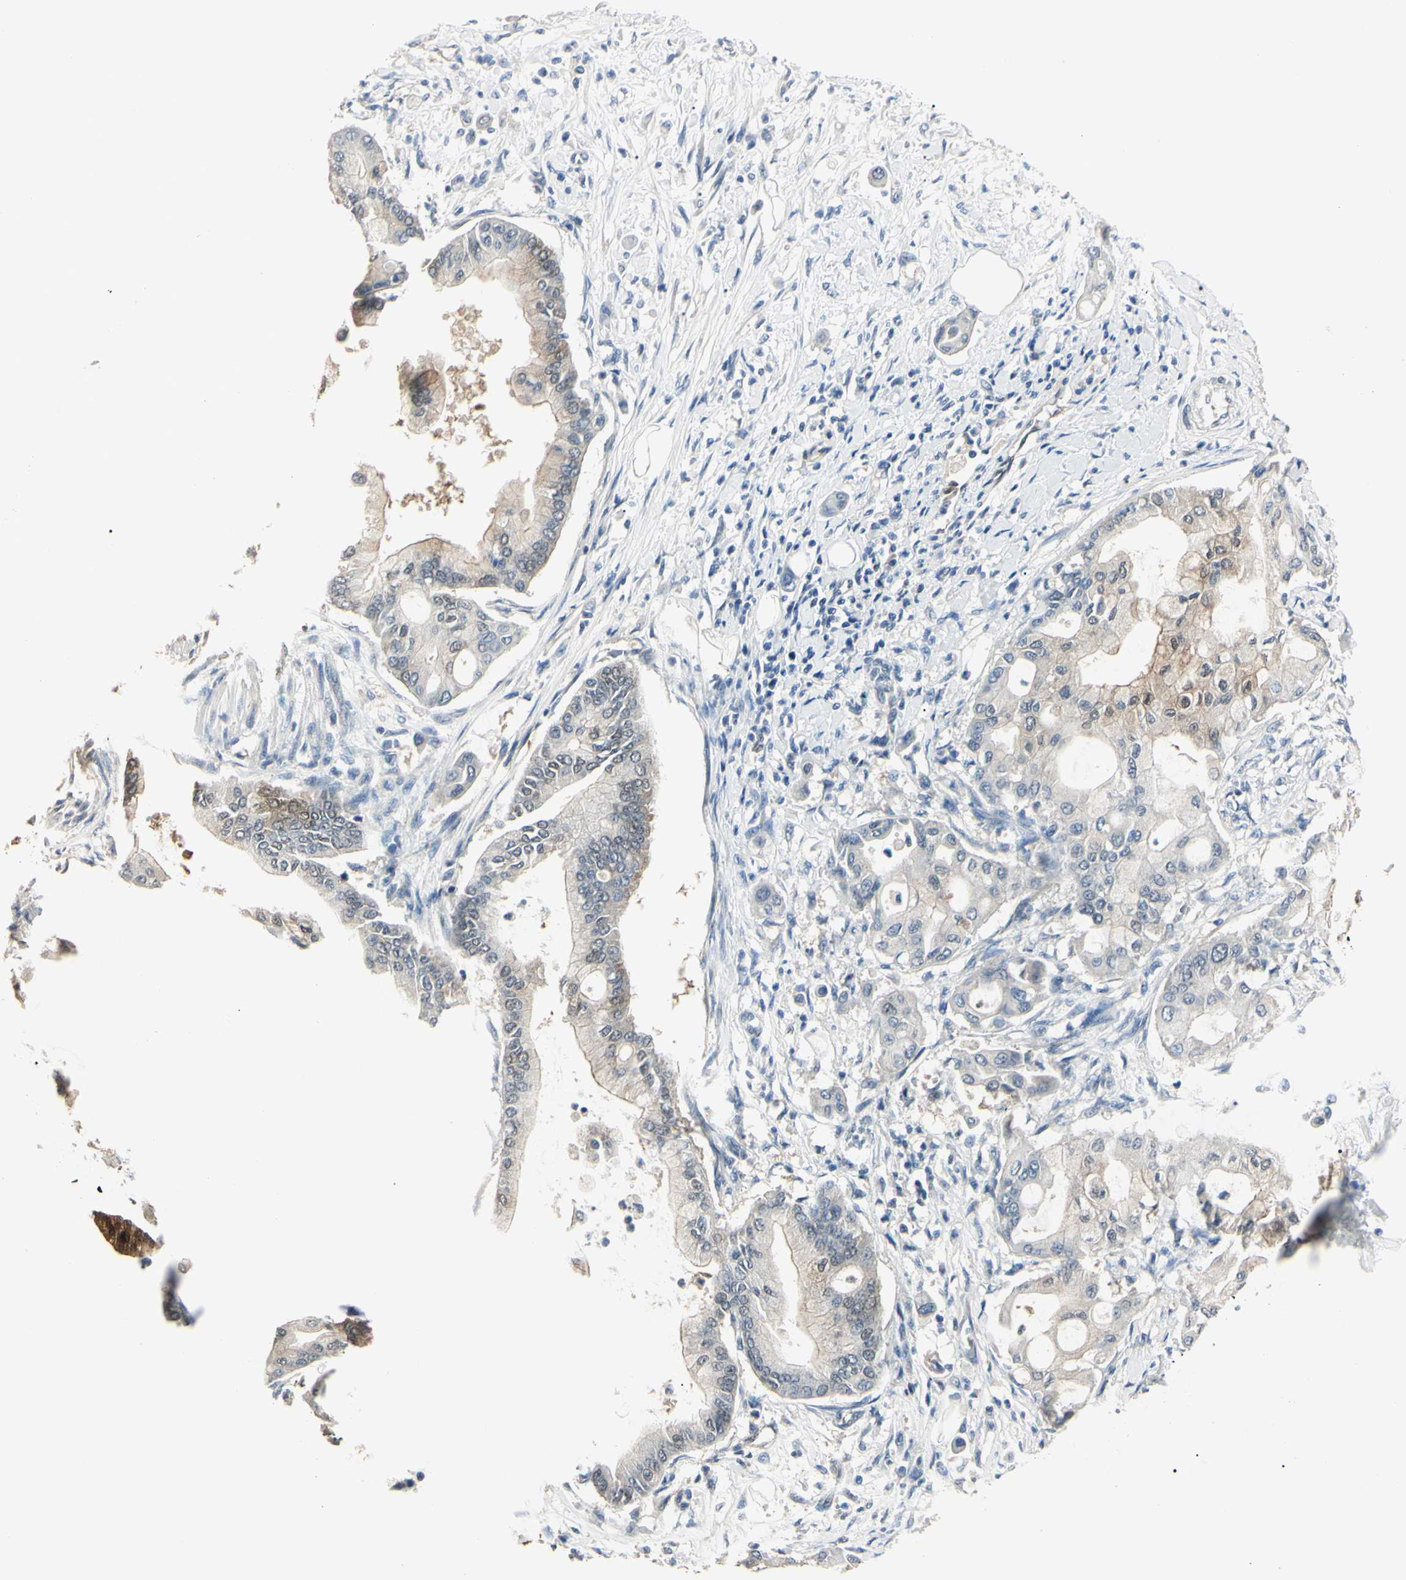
{"staining": {"intensity": "weak", "quantity": "<25%", "location": "cytoplasmic/membranous"}, "tissue": "pancreatic cancer", "cell_type": "Tumor cells", "image_type": "cancer", "snomed": [{"axis": "morphology", "description": "Adenocarcinoma, NOS"}, {"axis": "morphology", "description": "Adenocarcinoma, metastatic, NOS"}, {"axis": "topography", "description": "Lymph node"}, {"axis": "topography", "description": "Pancreas"}, {"axis": "topography", "description": "Duodenum"}], "caption": "High magnification brightfield microscopy of adenocarcinoma (pancreatic) stained with DAB (brown) and counterstained with hematoxylin (blue): tumor cells show no significant staining.", "gene": "AKR1C3", "patient": {"sex": "female", "age": 64}}